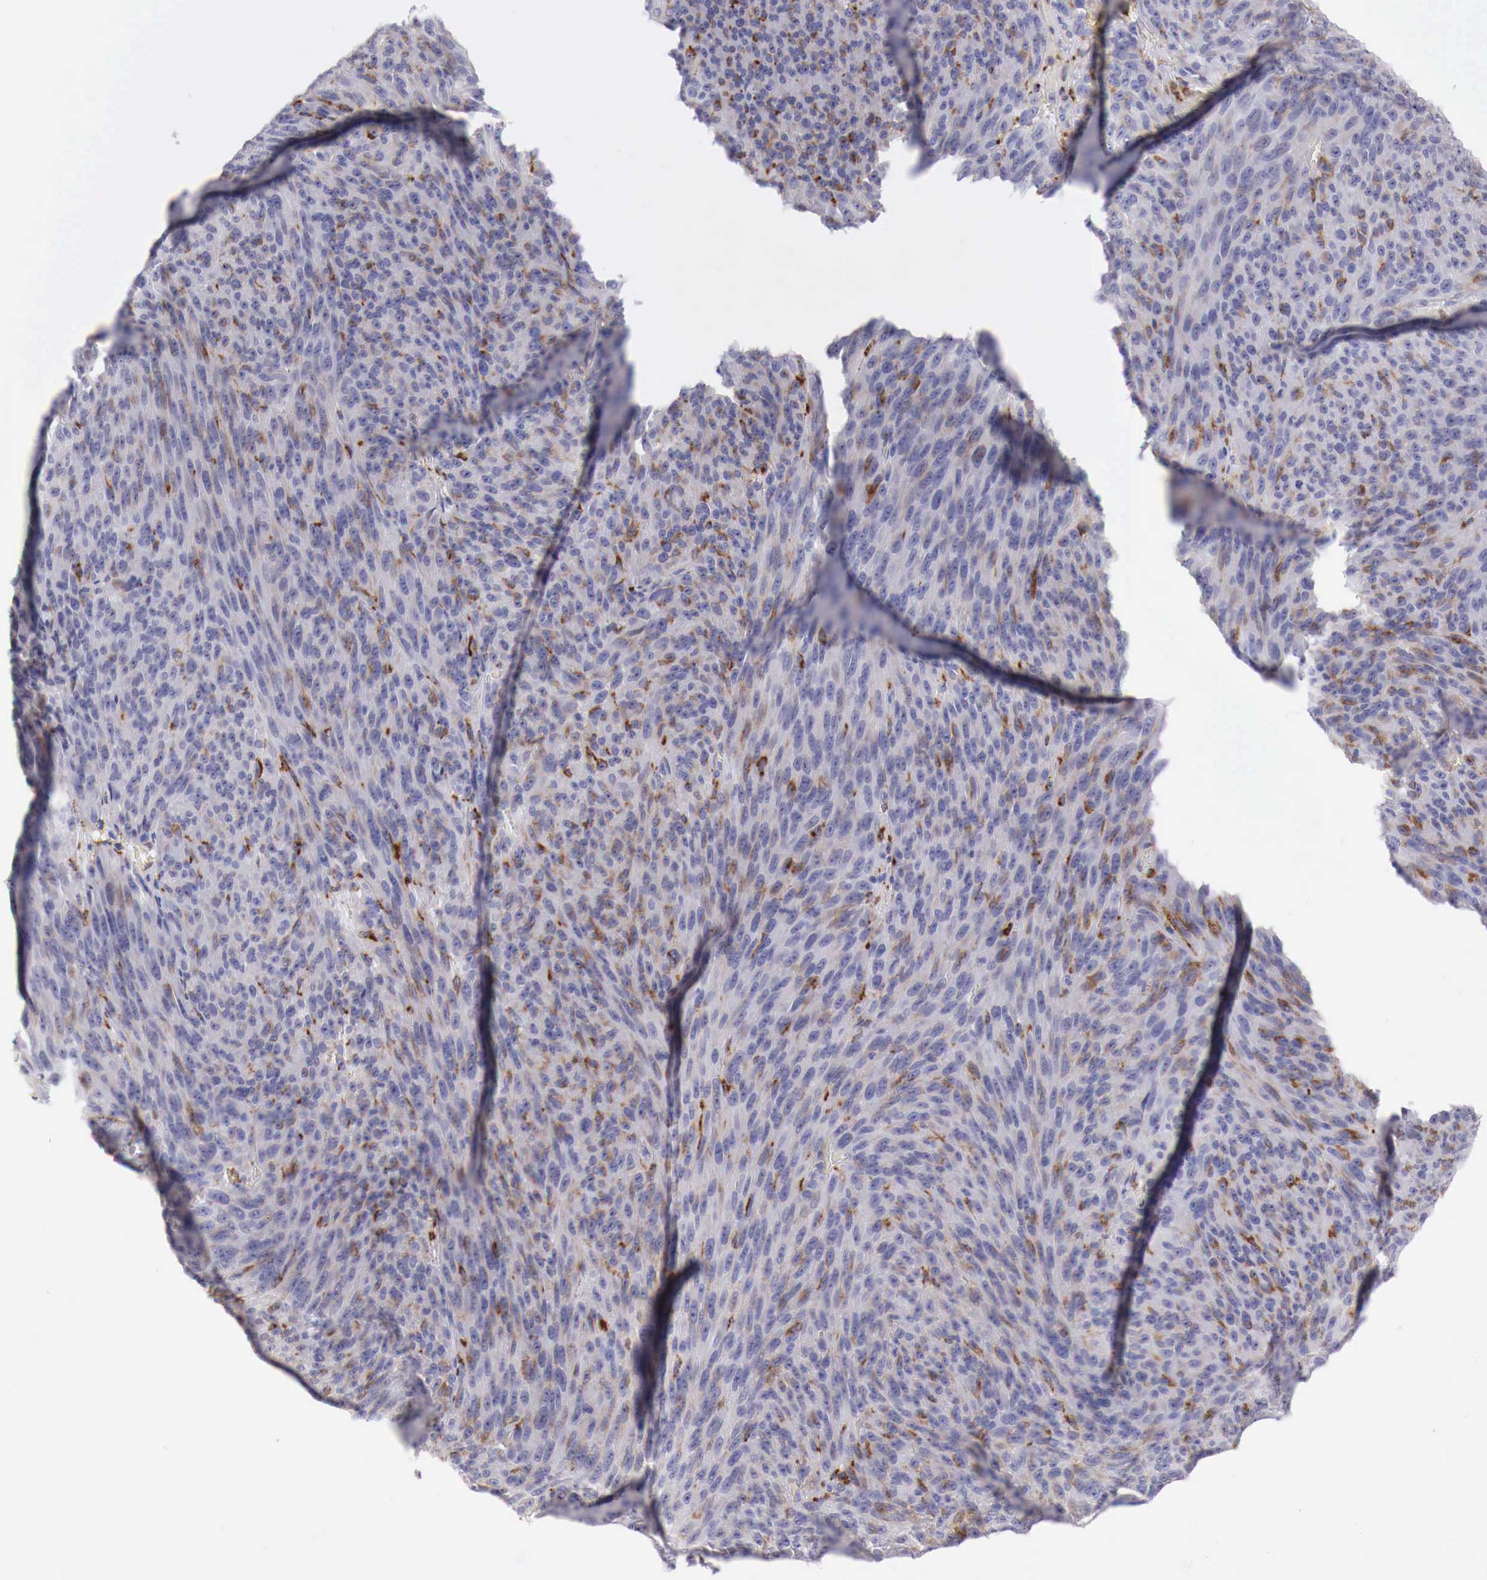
{"staining": {"intensity": "moderate", "quantity": "<25%", "location": "cytoplasmic/membranous"}, "tissue": "melanoma", "cell_type": "Tumor cells", "image_type": "cancer", "snomed": [{"axis": "morphology", "description": "Malignant melanoma, NOS"}, {"axis": "topography", "description": "Skin"}], "caption": "About <25% of tumor cells in human malignant melanoma demonstrate moderate cytoplasmic/membranous protein positivity as visualized by brown immunohistochemical staining.", "gene": "GLA", "patient": {"sex": "male", "age": 76}}